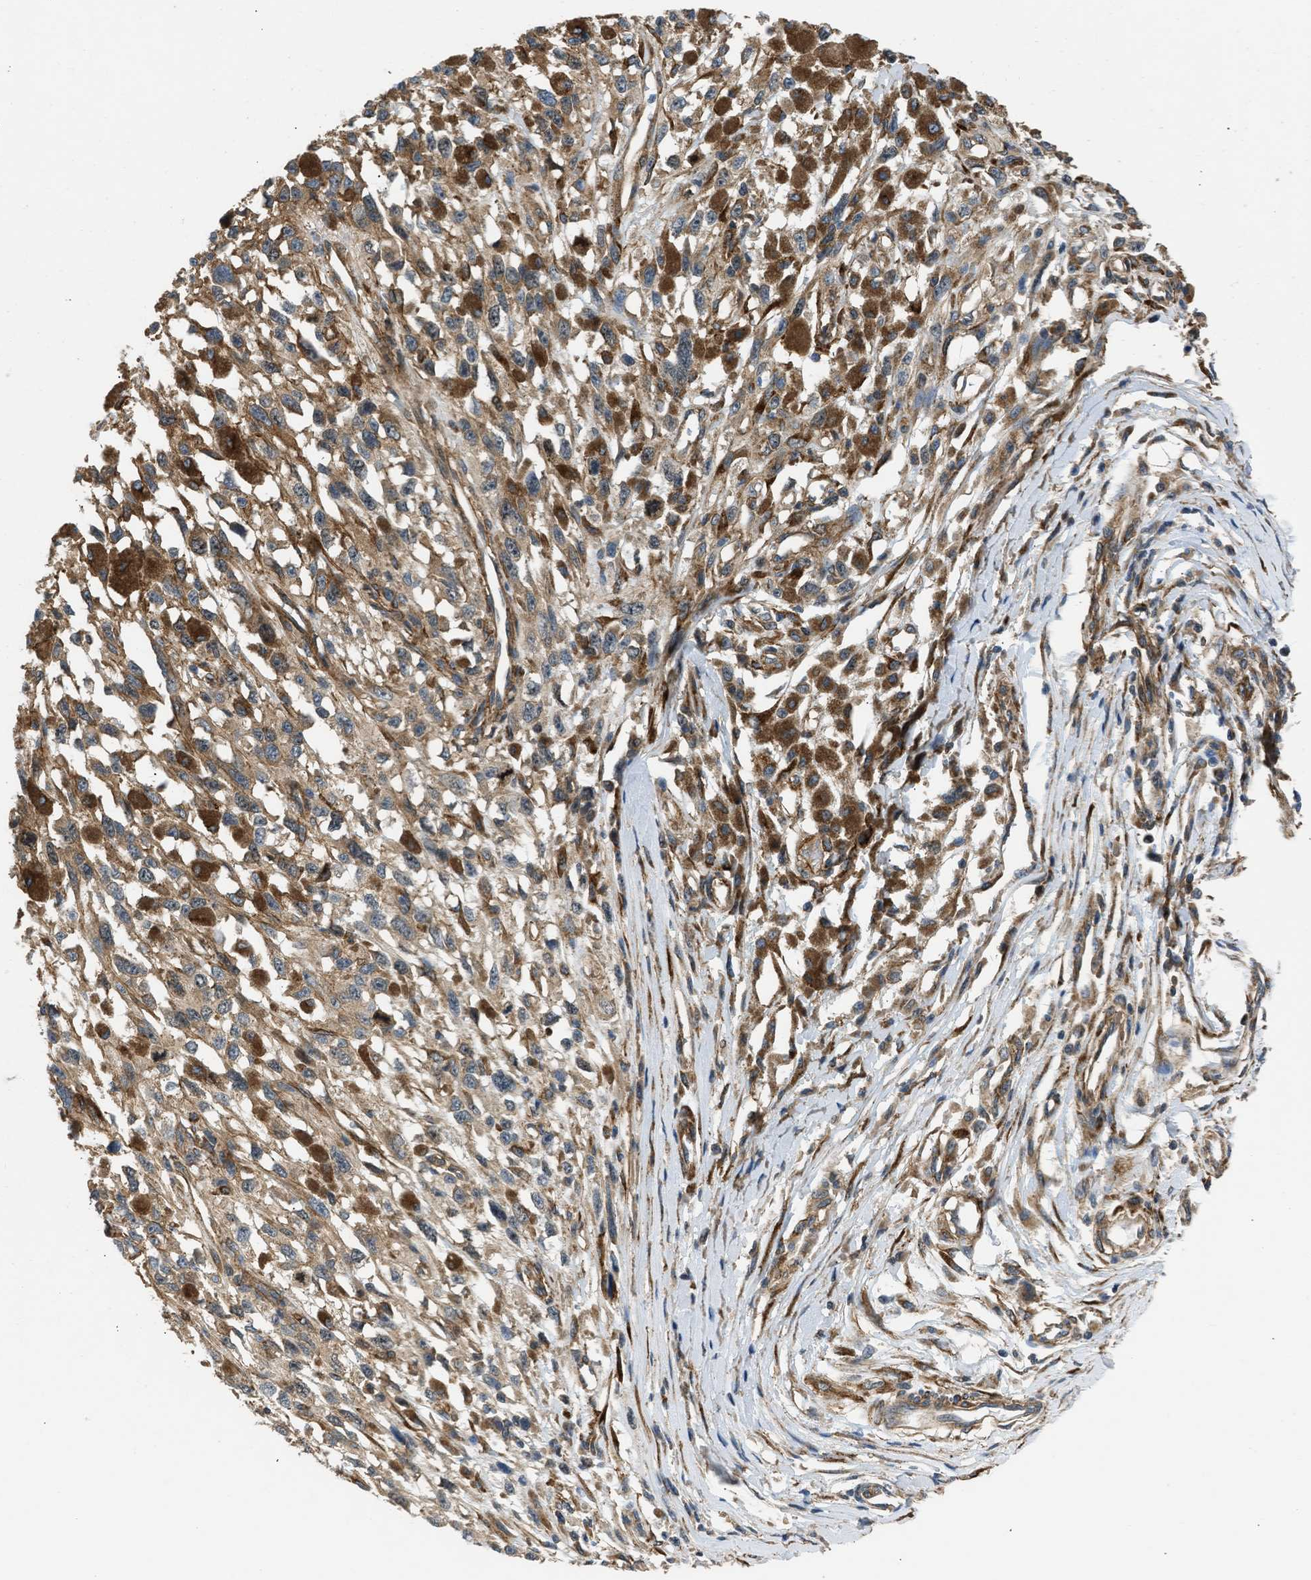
{"staining": {"intensity": "moderate", "quantity": "25%-75%", "location": "cytoplasmic/membranous"}, "tissue": "melanoma", "cell_type": "Tumor cells", "image_type": "cancer", "snomed": [{"axis": "morphology", "description": "Malignant melanoma, Metastatic site"}, {"axis": "topography", "description": "Lymph node"}], "caption": "Malignant melanoma (metastatic site) was stained to show a protein in brown. There is medium levels of moderate cytoplasmic/membranous expression in approximately 25%-75% of tumor cells.", "gene": "SEPTIN2", "patient": {"sex": "male", "age": 59}}